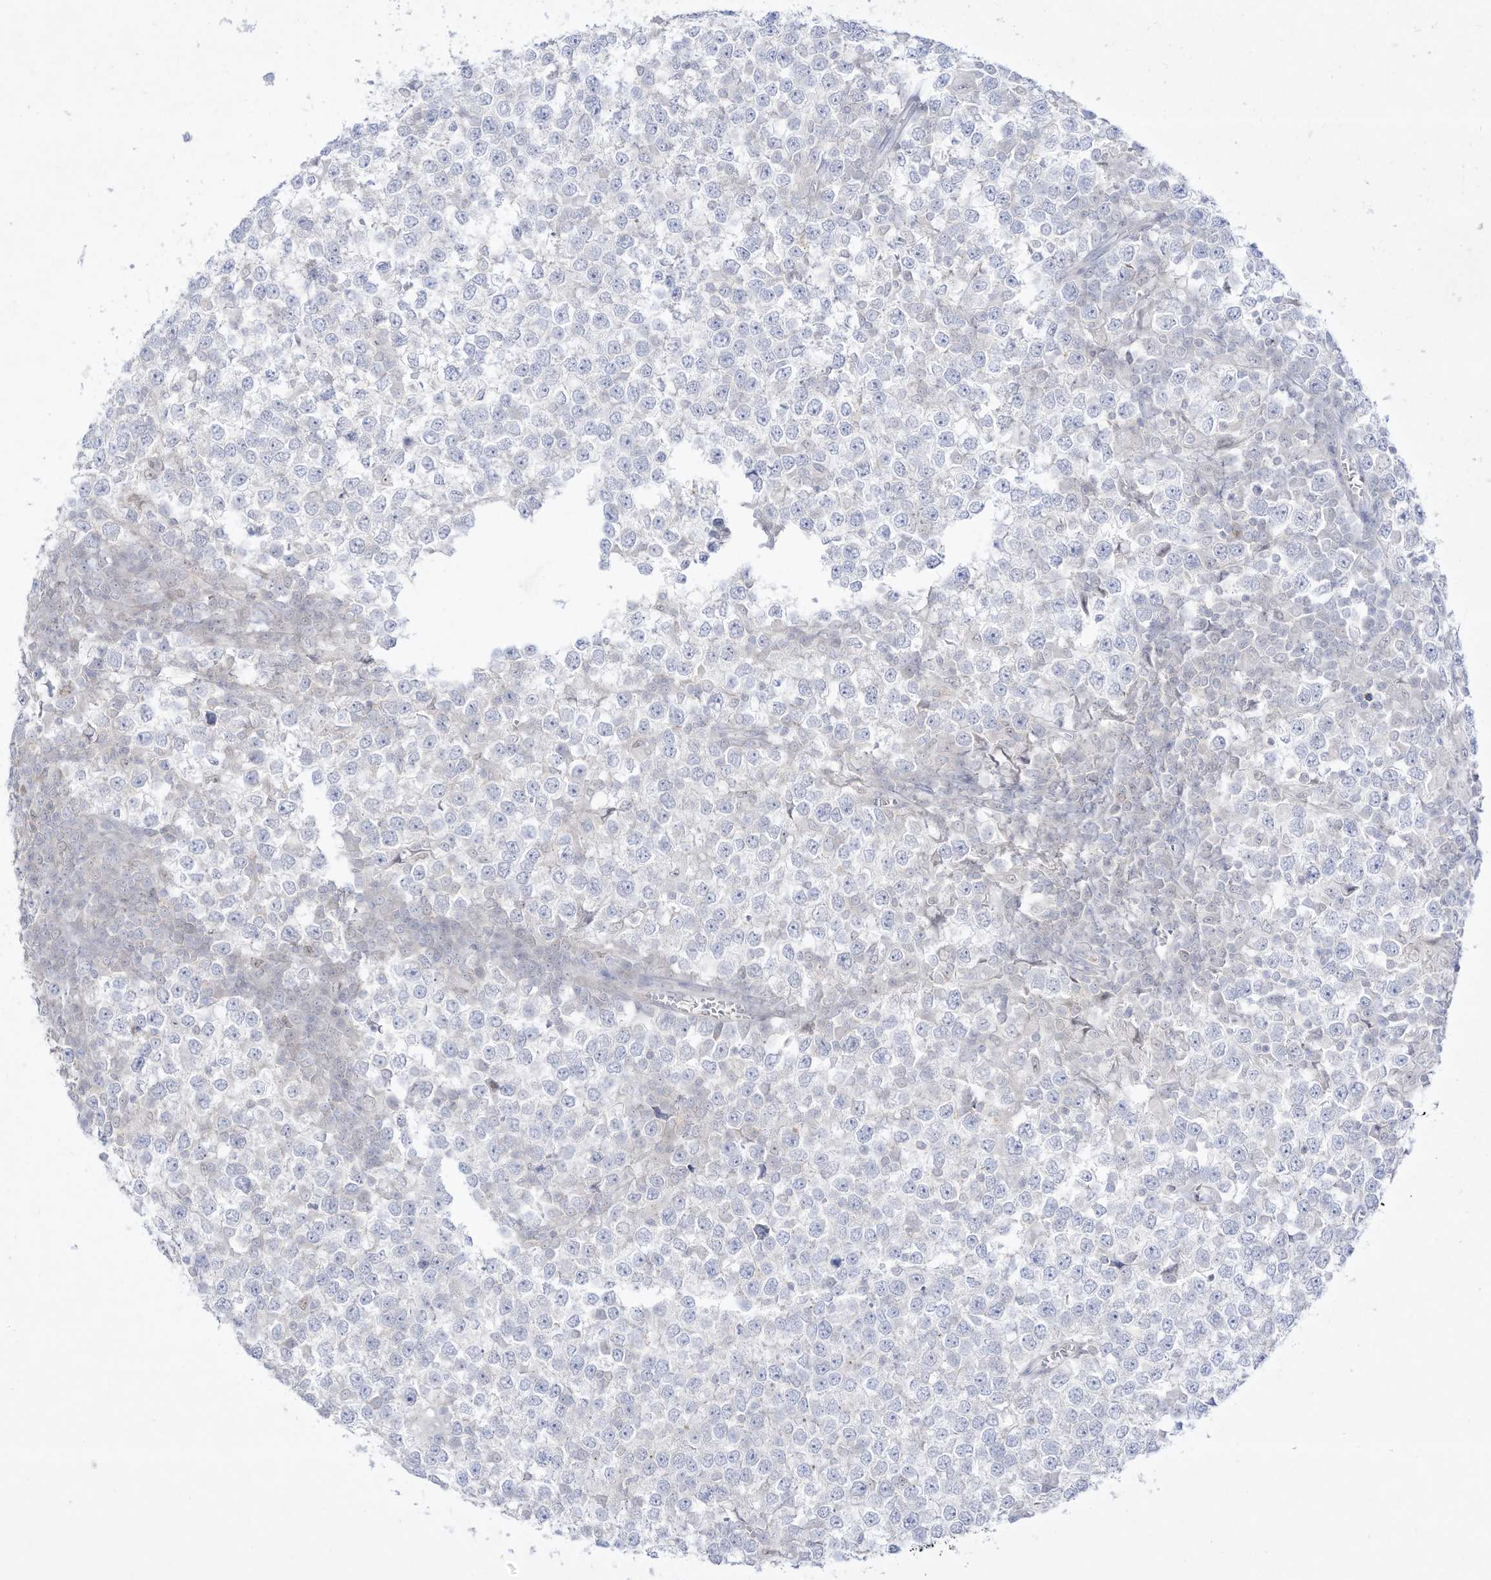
{"staining": {"intensity": "negative", "quantity": "none", "location": "none"}, "tissue": "testis cancer", "cell_type": "Tumor cells", "image_type": "cancer", "snomed": [{"axis": "morphology", "description": "Seminoma, NOS"}, {"axis": "topography", "description": "Testis"}], "caption": "High magnification brightfield microscopy of testis cancer (seminoma) stained with DAB (brown) and counterstained with hematoxylin (blue): tumor cells show no significant positivity.", "gene": "DMKN", "patient": {"sex": "male", "age": 65}}